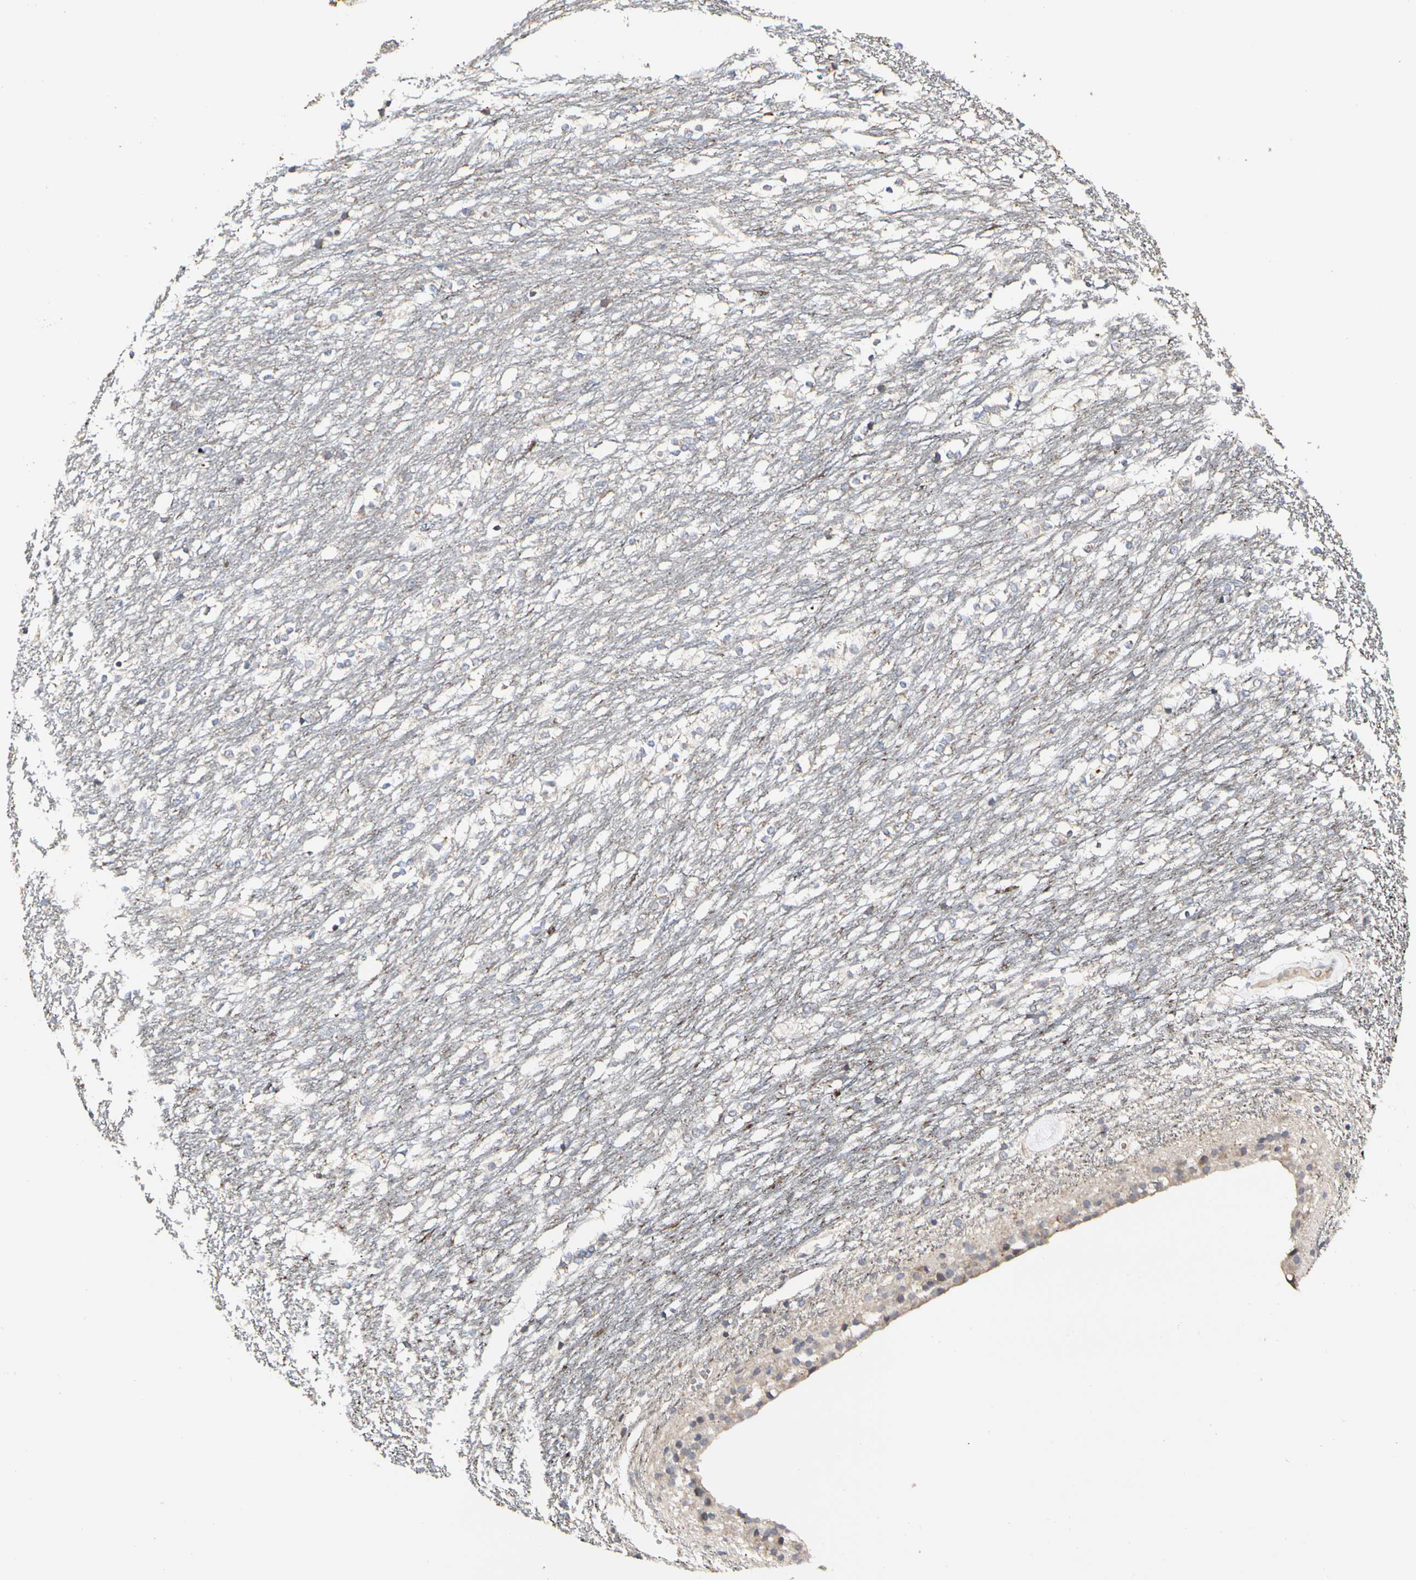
{"staining": {"intensity": "negative", "quantity": "none", "location": "none"}, "tissue": "caudate", "cell_type": "Glial cells", "image_type": "normal", "snomed": [{"axis": "morphology", "description": "Normal tissue, NOS"}, {"axis": "topography", "description": "Lateral ventricle wall"}], "caption": "Immunohistochemistry photomicrograph of normal caudate: human caudate stained with DAB demonstrates no significant protein staining in glial cells. Nuclei are stained in blue.", "gene": "TSKU", "patient": {"sex": "female", "age": 19}}